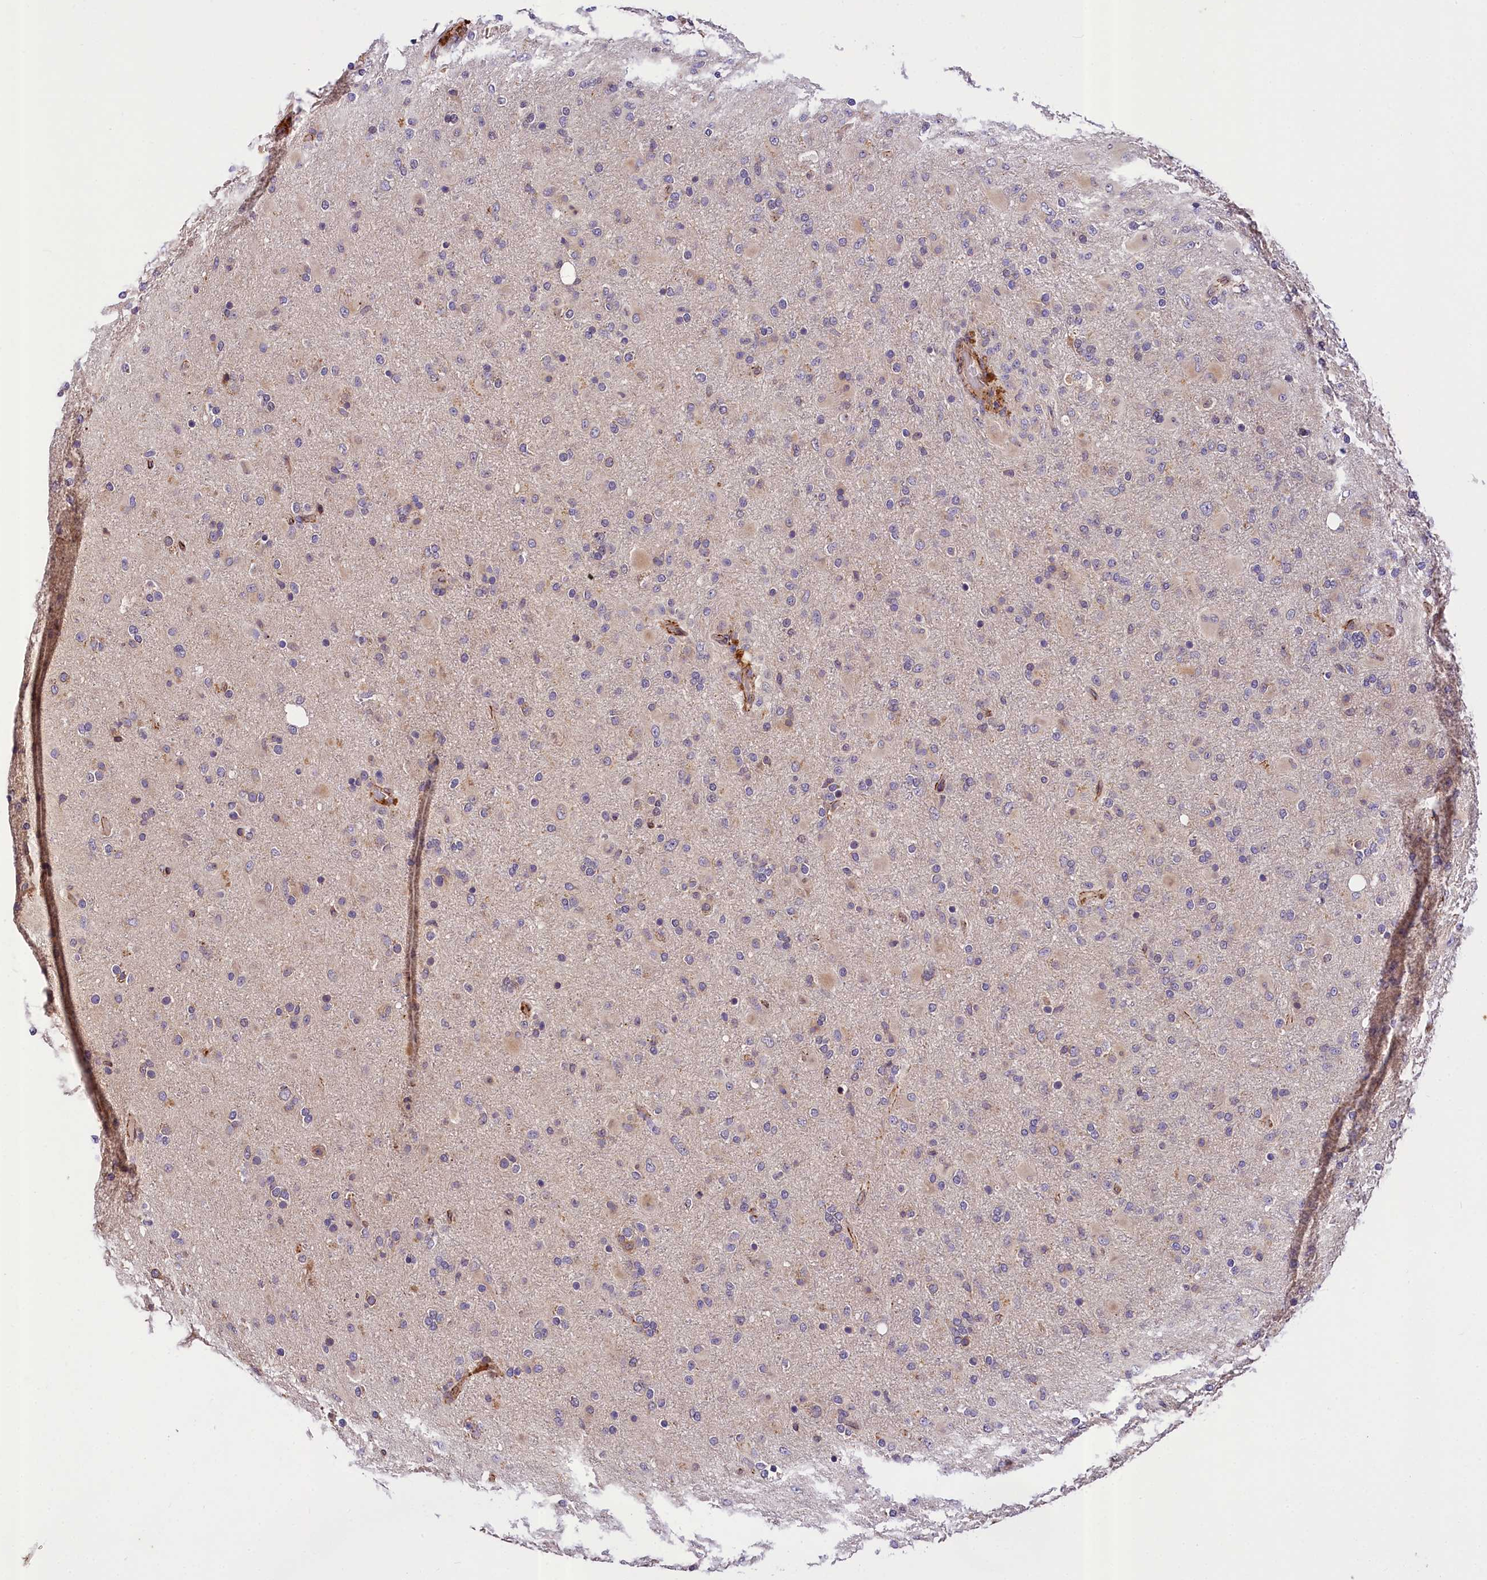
{"staining": {"intensity": "weak", "quantity": "<25%", "location": "nuclear"}, "tissue": "glioma", "cell_type": "Tumor cells", "image_type": "cancer", "snomed": [{"axis": "morphology", "description": "Glioma, malignant, Low grade"}, {"axis": "topography", "description": "Brain"}], "caption": "High power microscopy image of an immunohistochemistry (IHC) histopathology image of glioma, revealing no significant positivity in tumor cells.", "gene": "SUPV3L1", "patient": {"sex": "male", "age": 65}}